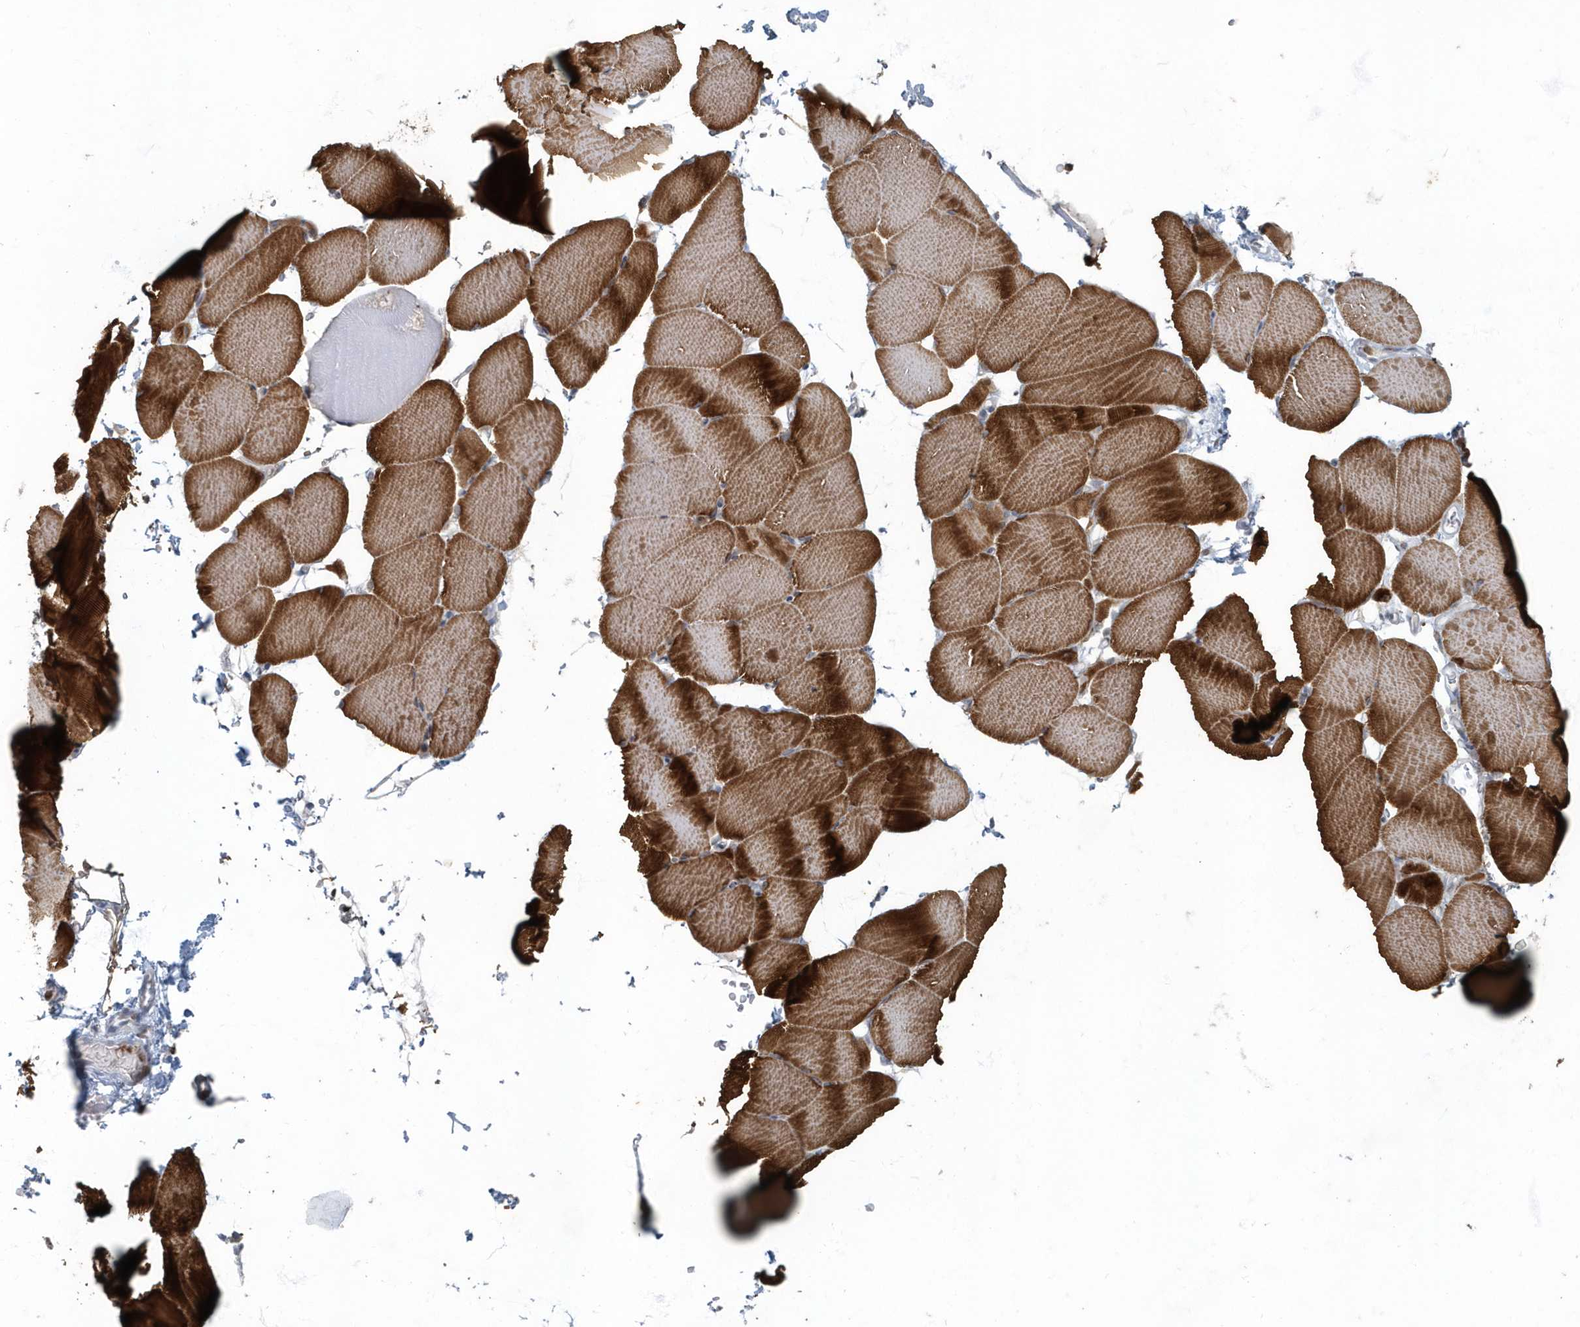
{"staining": {"intensity": "strong", "quantity": ">75%", "location": "cytoplasmic/membranous"}, "tissue": "skeletal muscle", "cell_type": "Myocytes", "image_type": "normal", "snomed": [{"axis": "morphology", "description": "Normal tissue, NOS"}, {"axis": "topography", "description": "Skeletal muscle"}, {"axis": "topography", "description": "Parathyroid gland"}], "caption": "The image exhibits a brown stain indicating the presence of a protein in the cytoplasmic/membranous of myocytes in skeletal muscle.", "gene": "MYOT", "patient": {"sex": "female", "age": 37}}